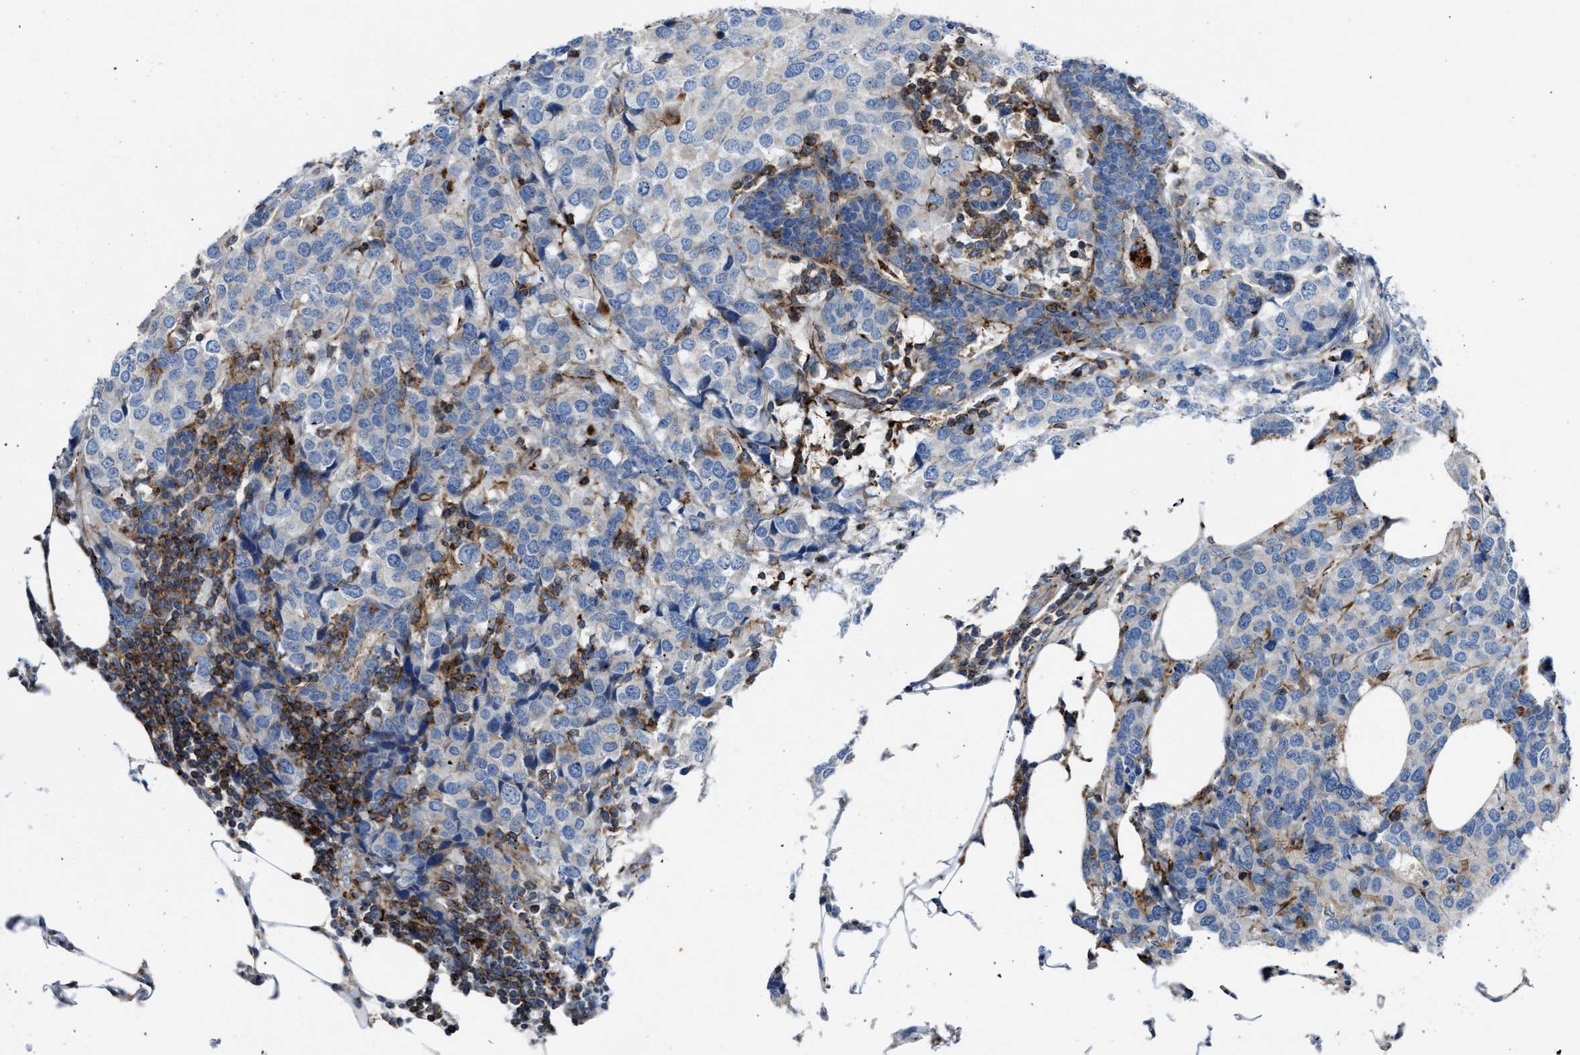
{"staining": {"intensity": "negative", "quantity": "none", "location": "none"}, "tissue": "breast cancer", "cell_type": "Tumor cells", "image_type": "cancer", "snomed": [{"axis": "morphology", "description": "Lobular carcinoma"}, {"axis": "topography", "description": "Breast"}], "caption": "This is a micrograph of IHC staining of breast cancer, which shows no positivity in tumor cells.", "gene": "AGPAT2", "patient": {"sex": "female", "age": 59}}